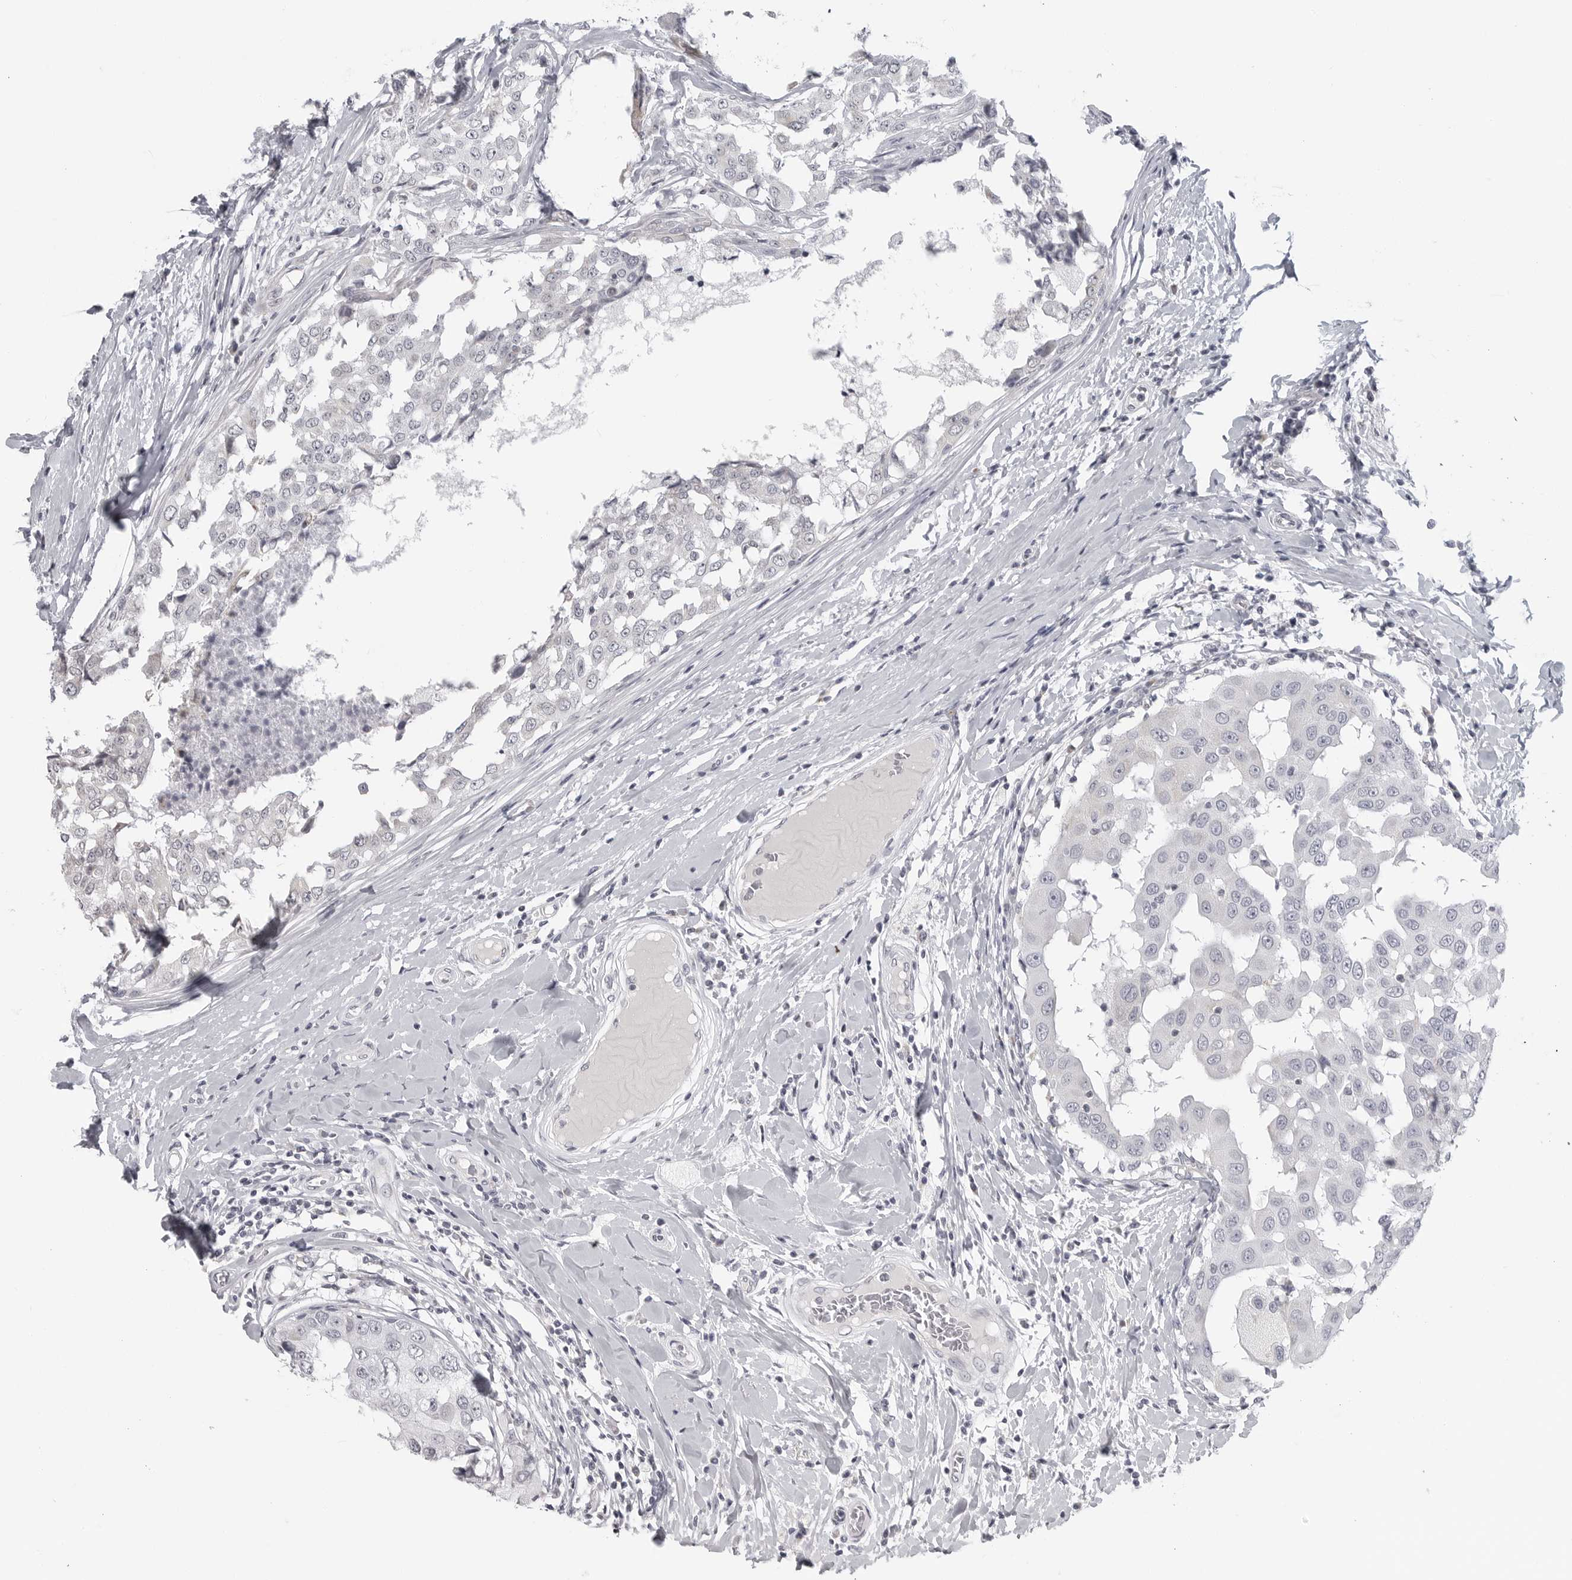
{"staining": {"intensity": "negative", "quantity": "none", "location": "none"}, "tissue": "breast cancer", "cell_type": "Tumor cells", "image_type": "cancer", "snomed": [{"axis": "morphology", "description": "Duct carcinoma"}, {"axis": "topography", "description": "Breast"}], "caption": "A histopathology image of breast invasive ductal carcinoma stained for a protein exhibits no brown staining in tumor cells.", "gene": "MAP7D1", "patient": {"sex": "female", "age": 27}}